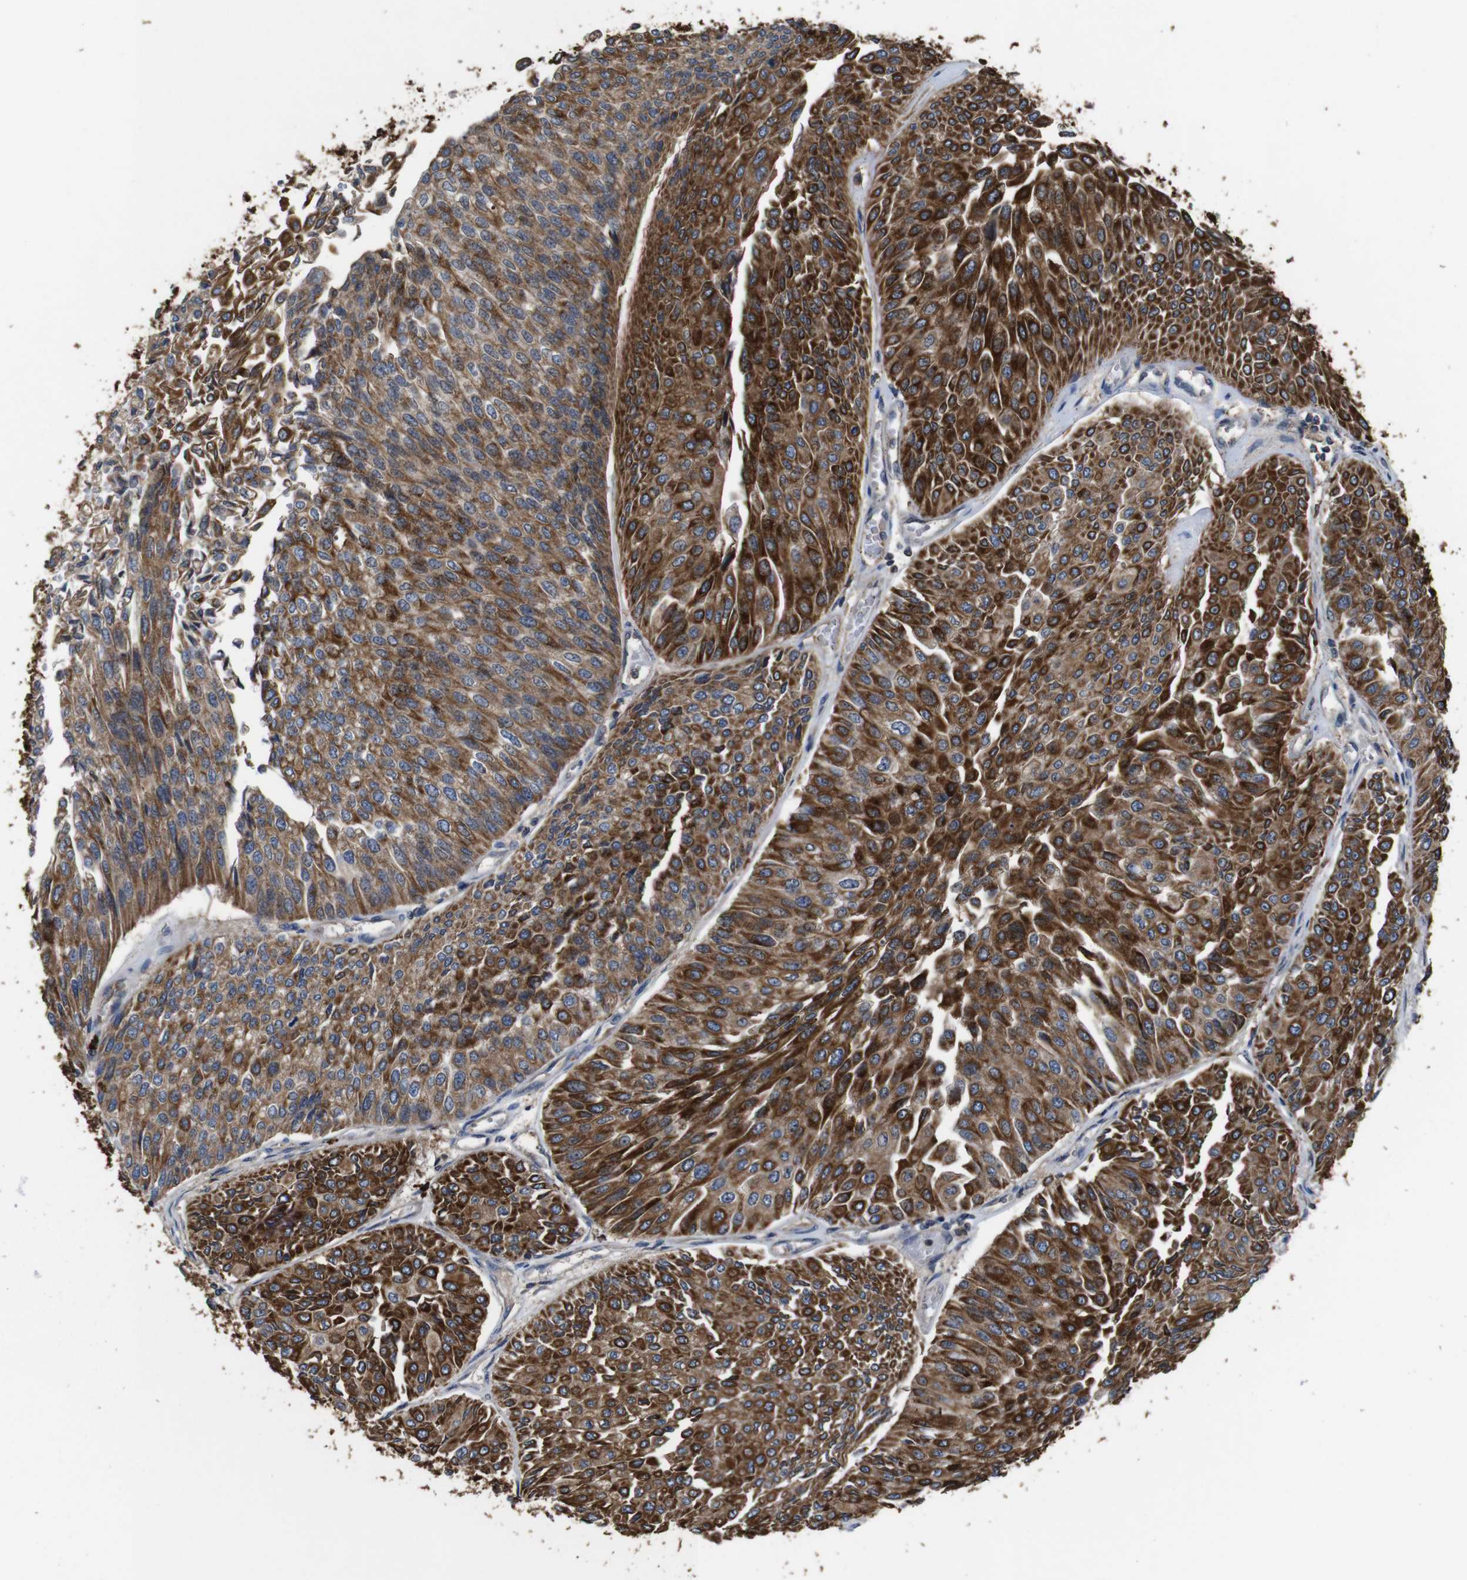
{"staining": {"intensity": "strong", "quantity": ">75%", "location": "cytoplasmic/membranous"}, "tissue": "urothelial cancer", "cell_type": "Tumor cells", "image_type": "cancer", "snomed": [{"axis": "morphology", "description": "Urothelial carcinoma, Low grade"}, {"axis": "topography", "description": "Urinary bladder"}], "caption": "IHC of human low-grade urothelial carcinoma exhibits high levels of strong cytoplasmic/membranous staining in about >75% of tumor cells.", "gene": "GLIPR1", "patient": {"sex": "male", "age": 67}}